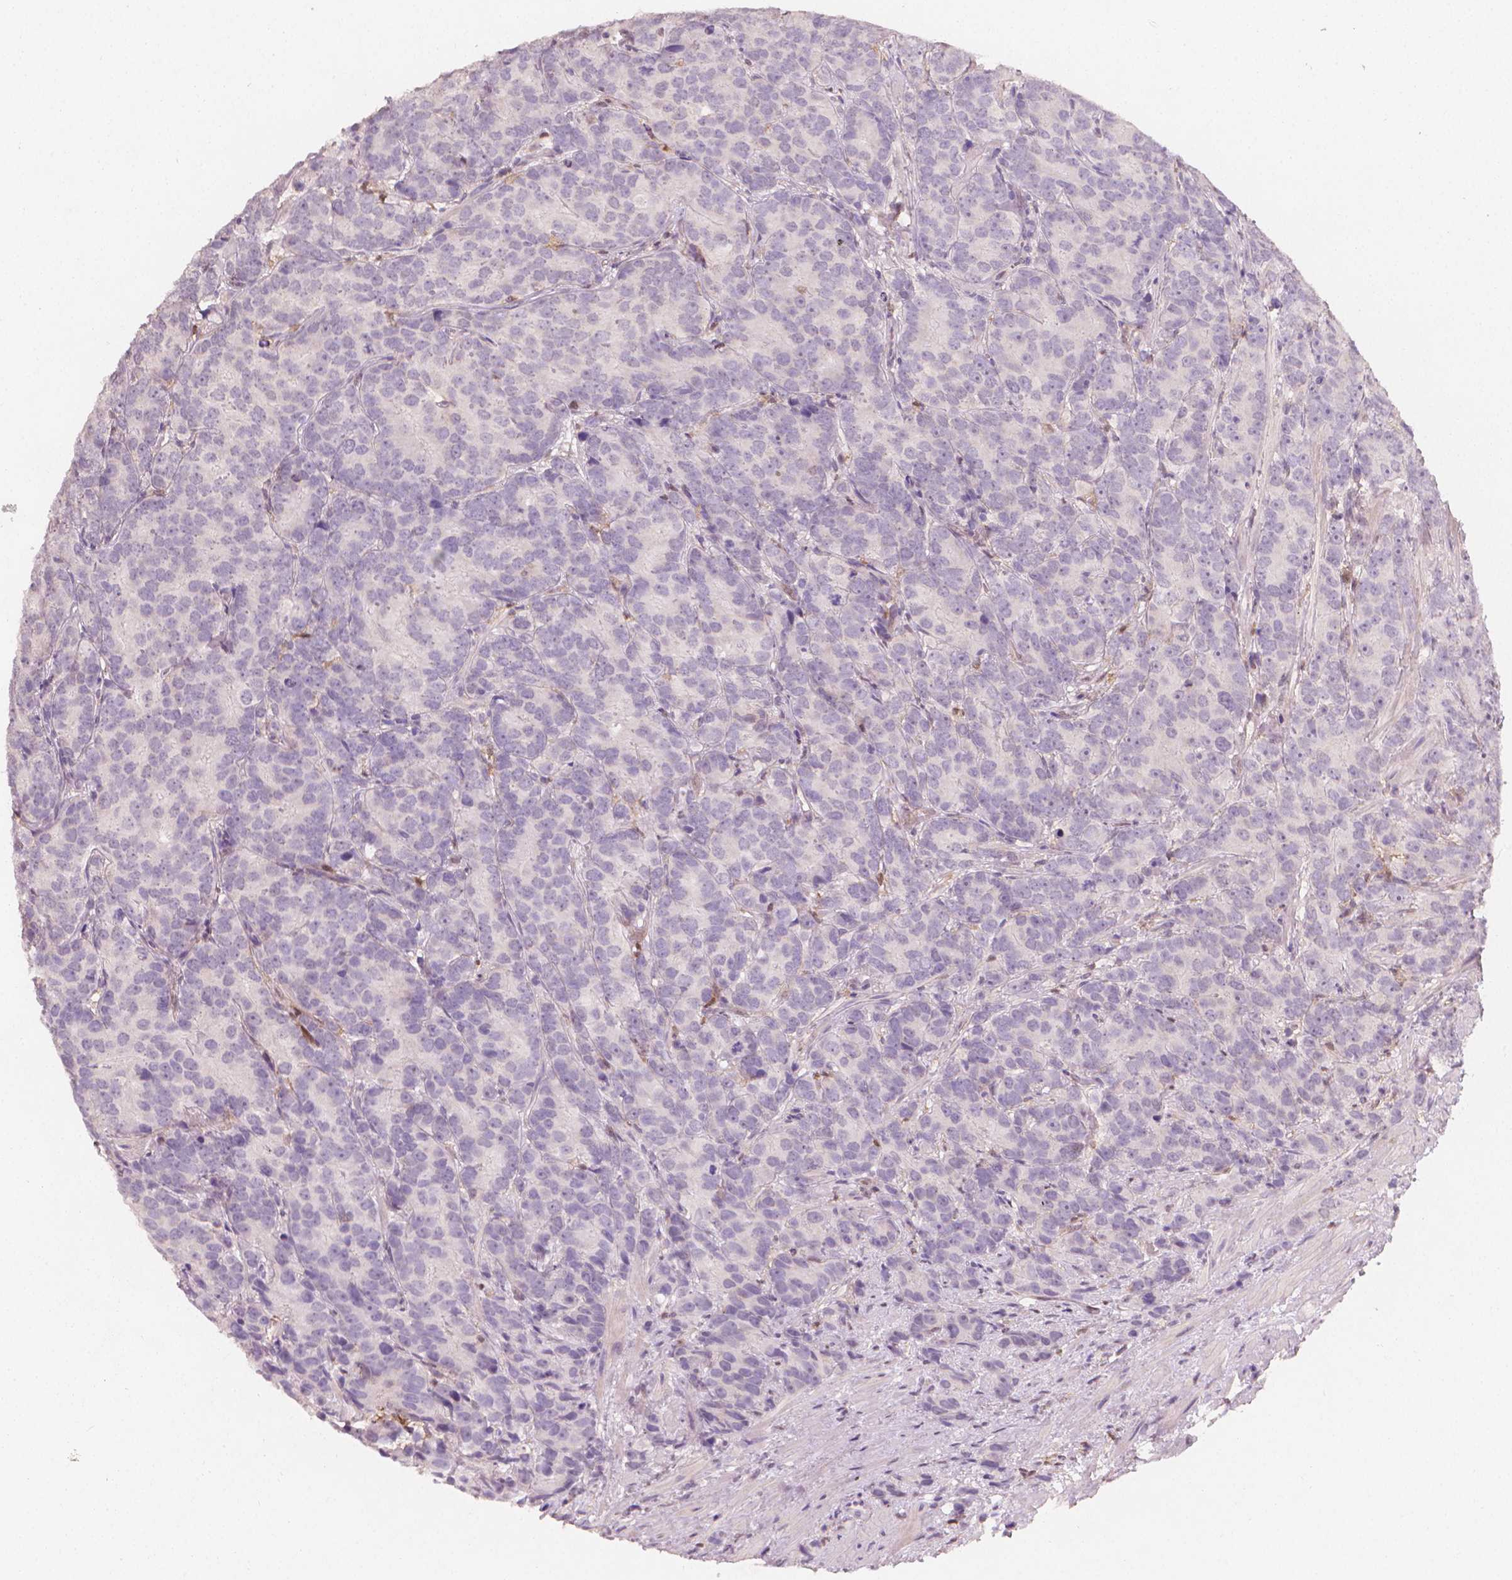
{"staining": {"intensity": "negative", "quantity": "none", "location": "none"}, "tissue": "prostate cancer", "cell_type": "Tumor cells", "image_type": "cancer", "snomed": [{"axis": "morphology", "description": "Adenocarcinoma, High grade"}, {"axis": "topography", "description": "Prostate"}], "caption": "This image is of high-grade adenocarcinoma (prostate) stained with IHC to label a protein in brown with the nuclei are counter-stained blue. There is no staining in tumor cells. (Stains: DAB (3,3'-diaminobenzidine) immunohistochemistry with hematoxylin counter stain, Microscopy: brightfield microscopy at high magnification).", "gene": "TNFAIP2", "patient": {"sex": "male", "age": 90}}